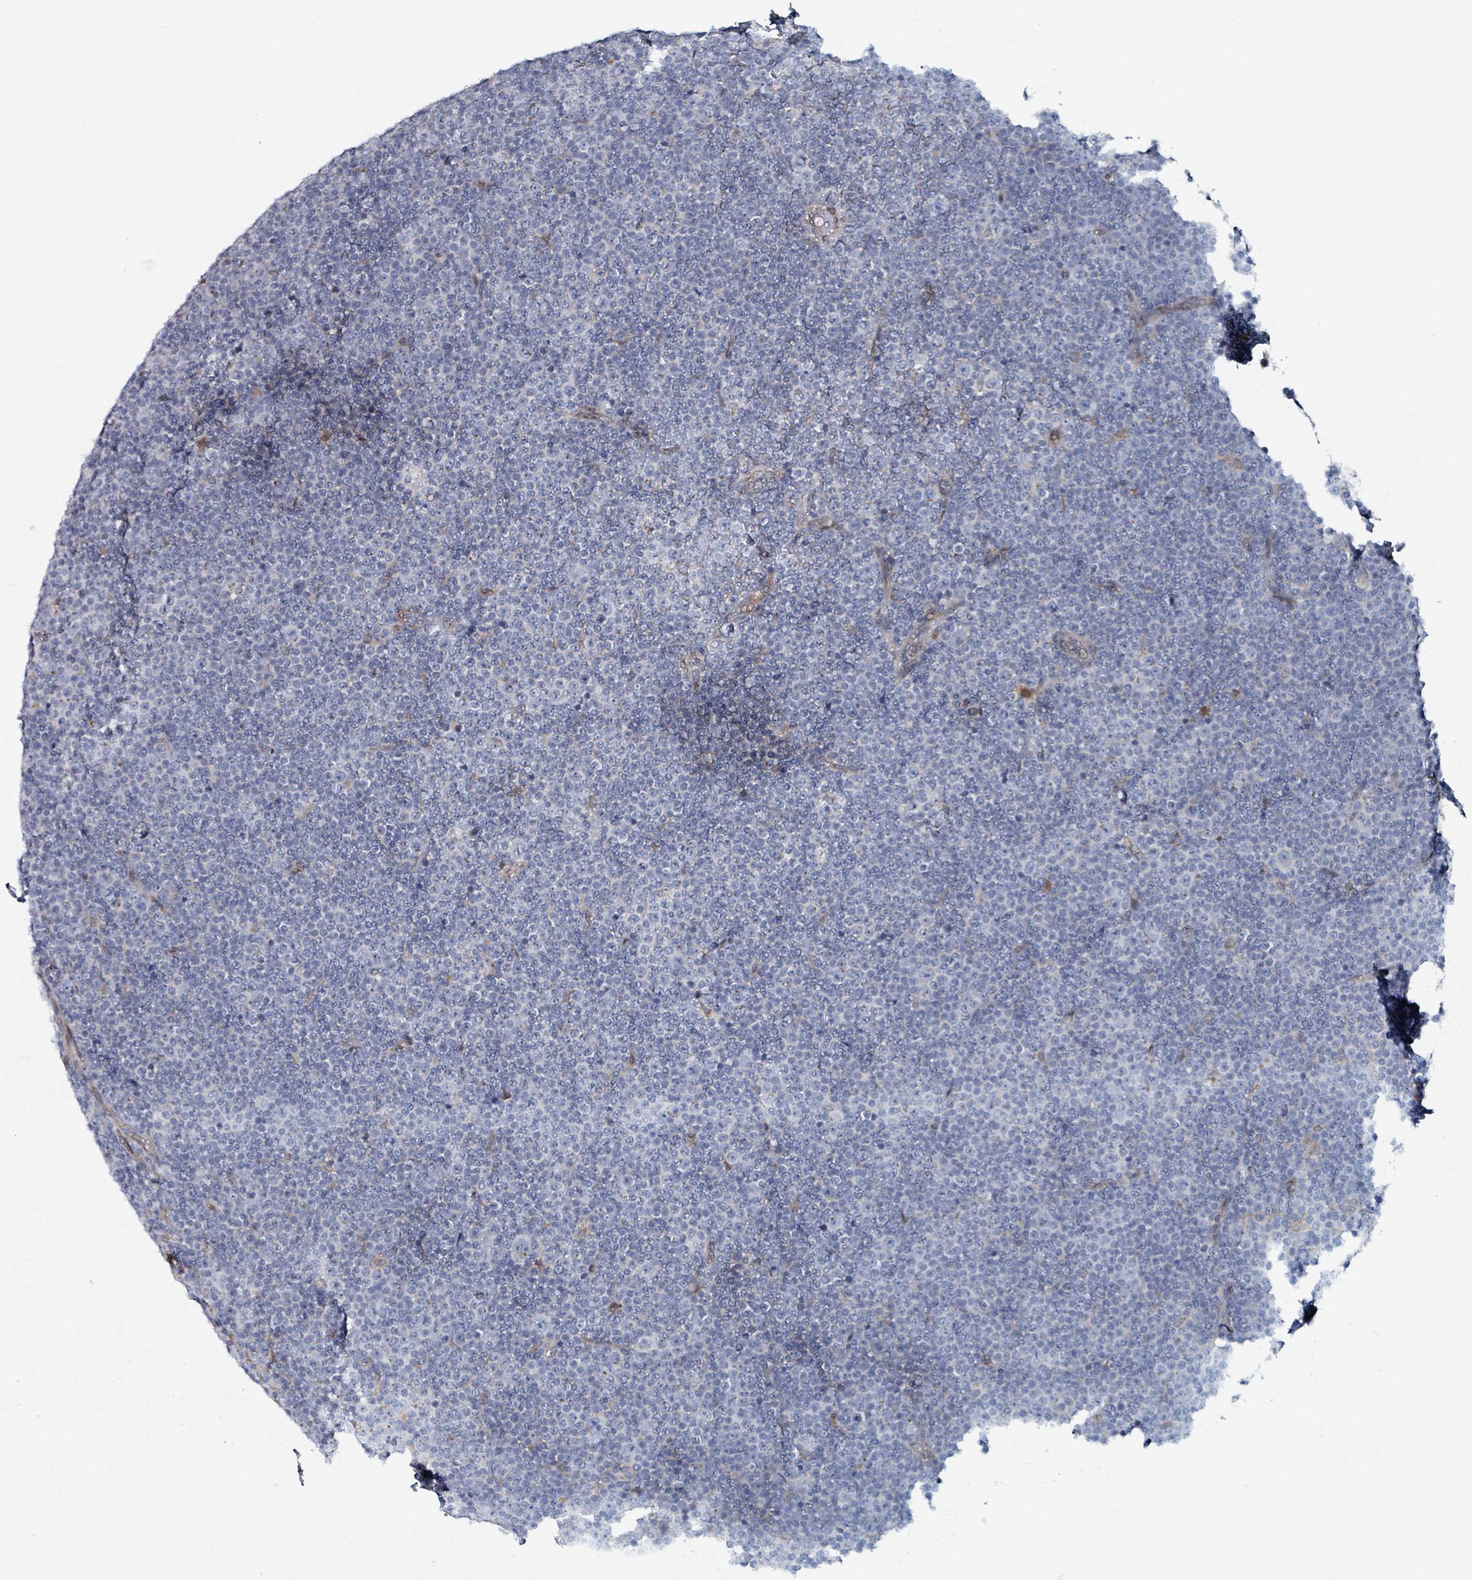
{"staining": {"intensity": "negative", "quantity": "none", "location": "none"}, "tissue": "lymphoma", "cell_type": "Tumor cells", "image_type": "cancer", "snomed": [{"axis": "morphology", "description": "Malignant lymphoma, non-Hodgkin's type, Low grade"}, {"axis": "topography", "description": "Lymph node"}], "caption": "A high-resolution photomicrograph shows IHC staining of low-grade malignant lymphoma, non-Hodgkin's type, which reveals no significant expression in tumor cells.", "gene": "B3GAT3", "patient": {"sex": "female", "age": 67}}